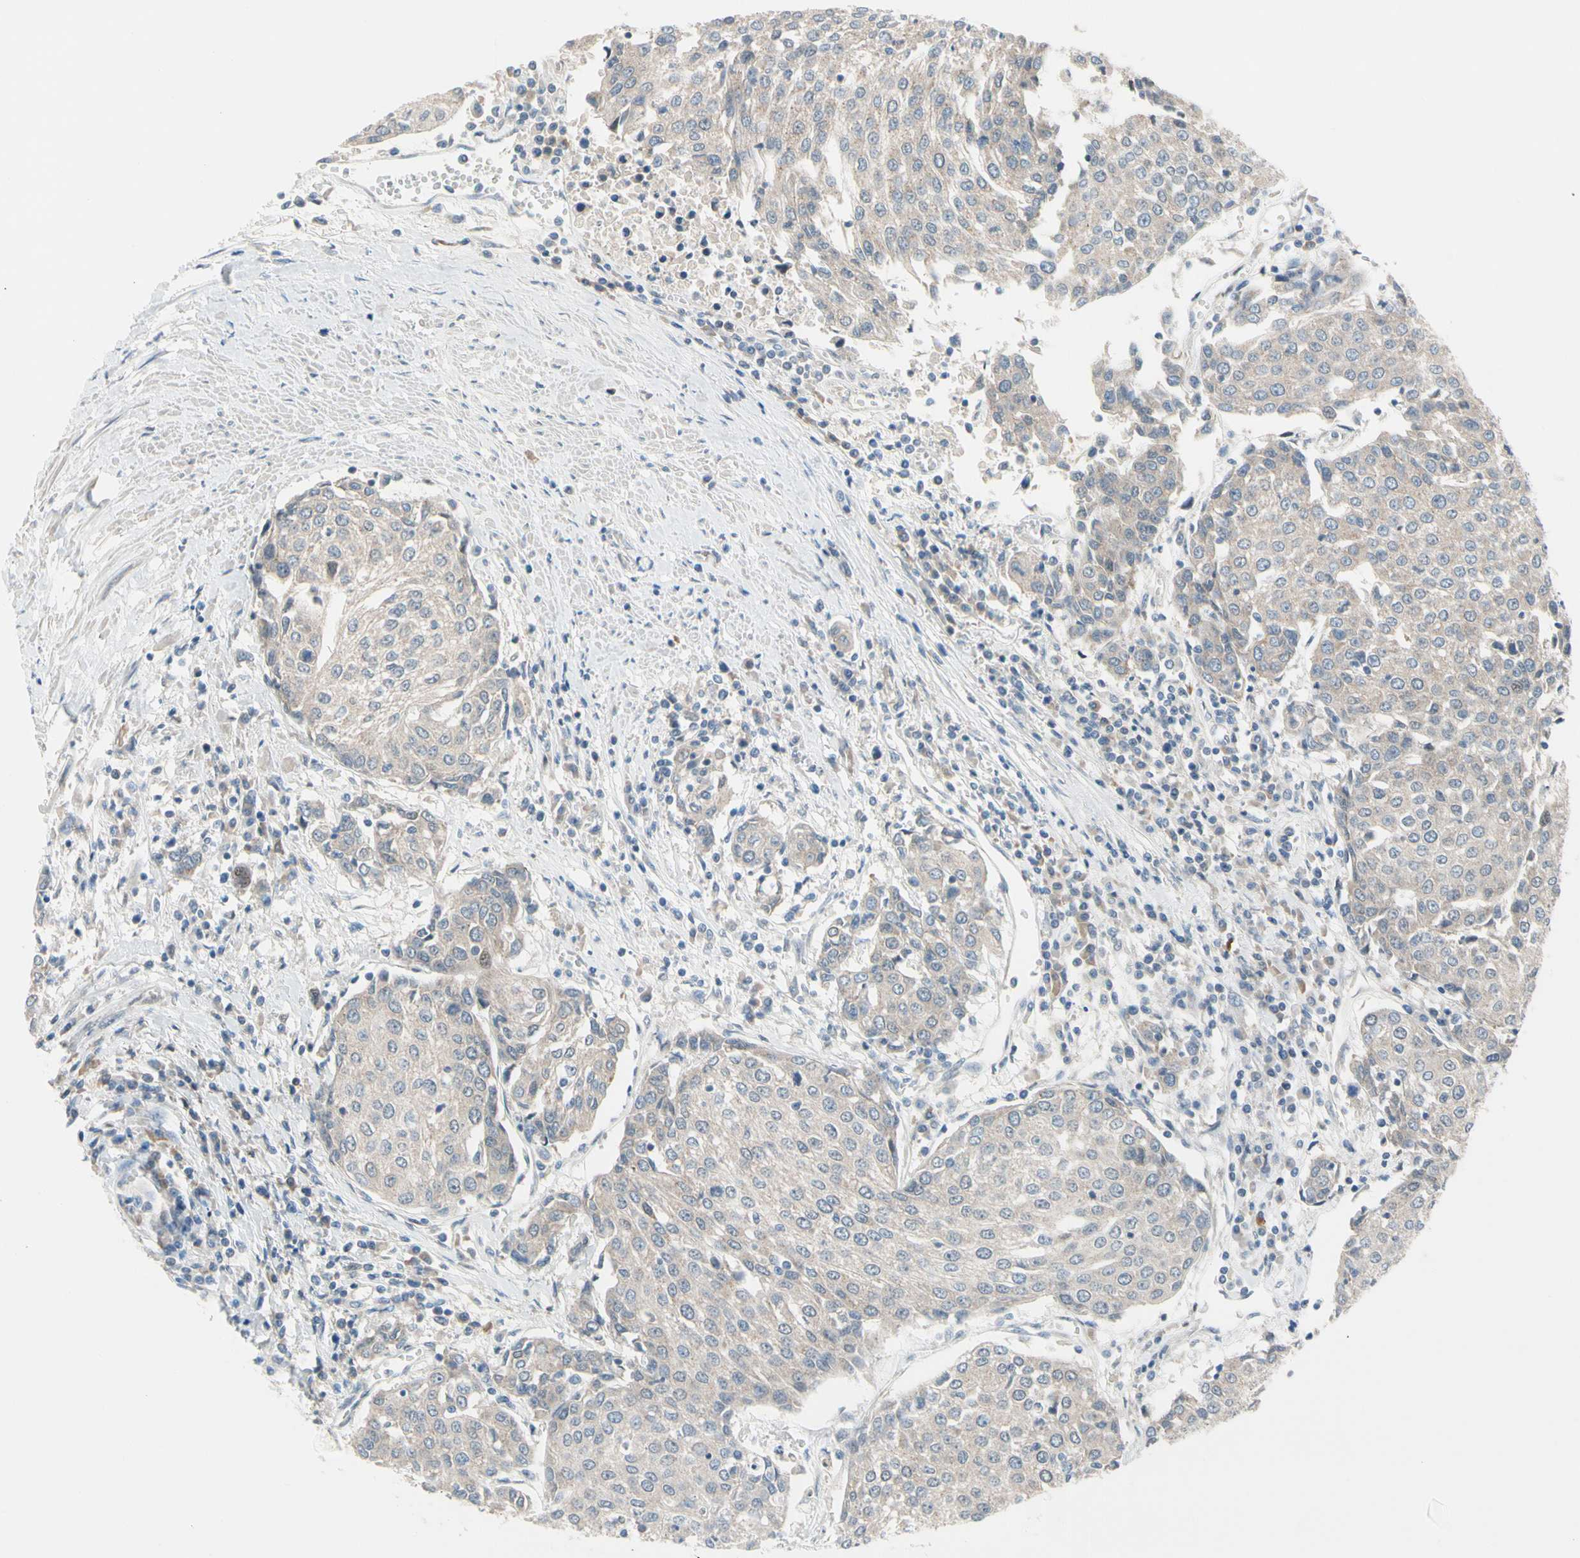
{"staining": {"intensity": "weak", "quantity": ">75%", "location": "cytoplasmic/membranous"}, "tissue": "urothelial cancer", "cell_type": "Tumor cells", "image_type": "cancer", "snomed": [{"axis": "morphology", "description": "Urothelial carcinoma, High grade"}, {"axis": "topography", "description": "Urinary bladder"}], "caption": "This image exhibits IHC staining of urothelial cancer, with low weak cytoplasmic/membranous positivity in approximately >75% of tumor cells.", "gene": "CFAP36", "patient": {"sex": "female", "age": 85}}